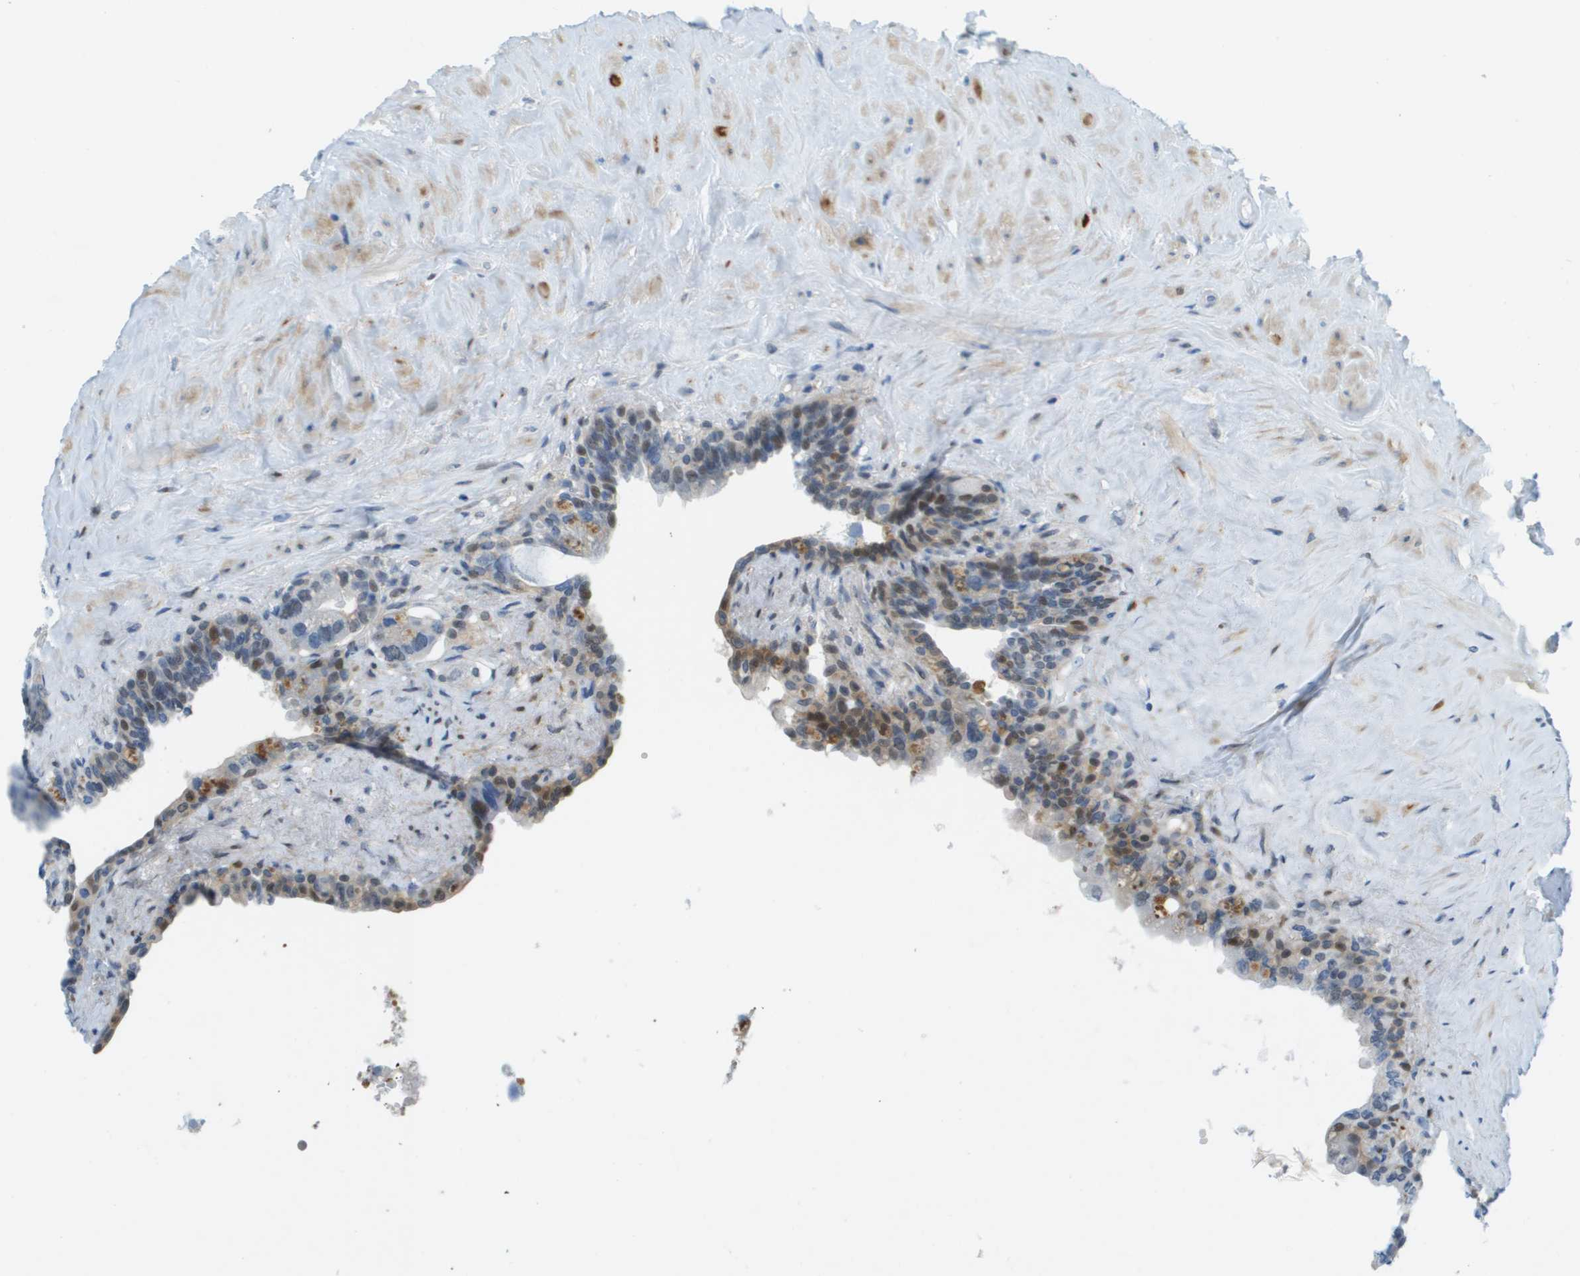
{"staining": {"intensity": "weak", "quantity": "<25%", "location": "cytoplasmic/membranous"}, "tissue": "seminal vesicle", "cell_type": "Glandular cells", "image_type": "normal", "snomed": [{"axis": "morphology", "description": "Normal tissue, NOS"}, {"axis": "topography", "description": "Seminal veicle"}], "caption": "The photomicrograph demonstrates no staining of glandular cells in benign seminal vesicle.", "gene": "CUL9", "patient": {"sex": "male", "age": 63}}